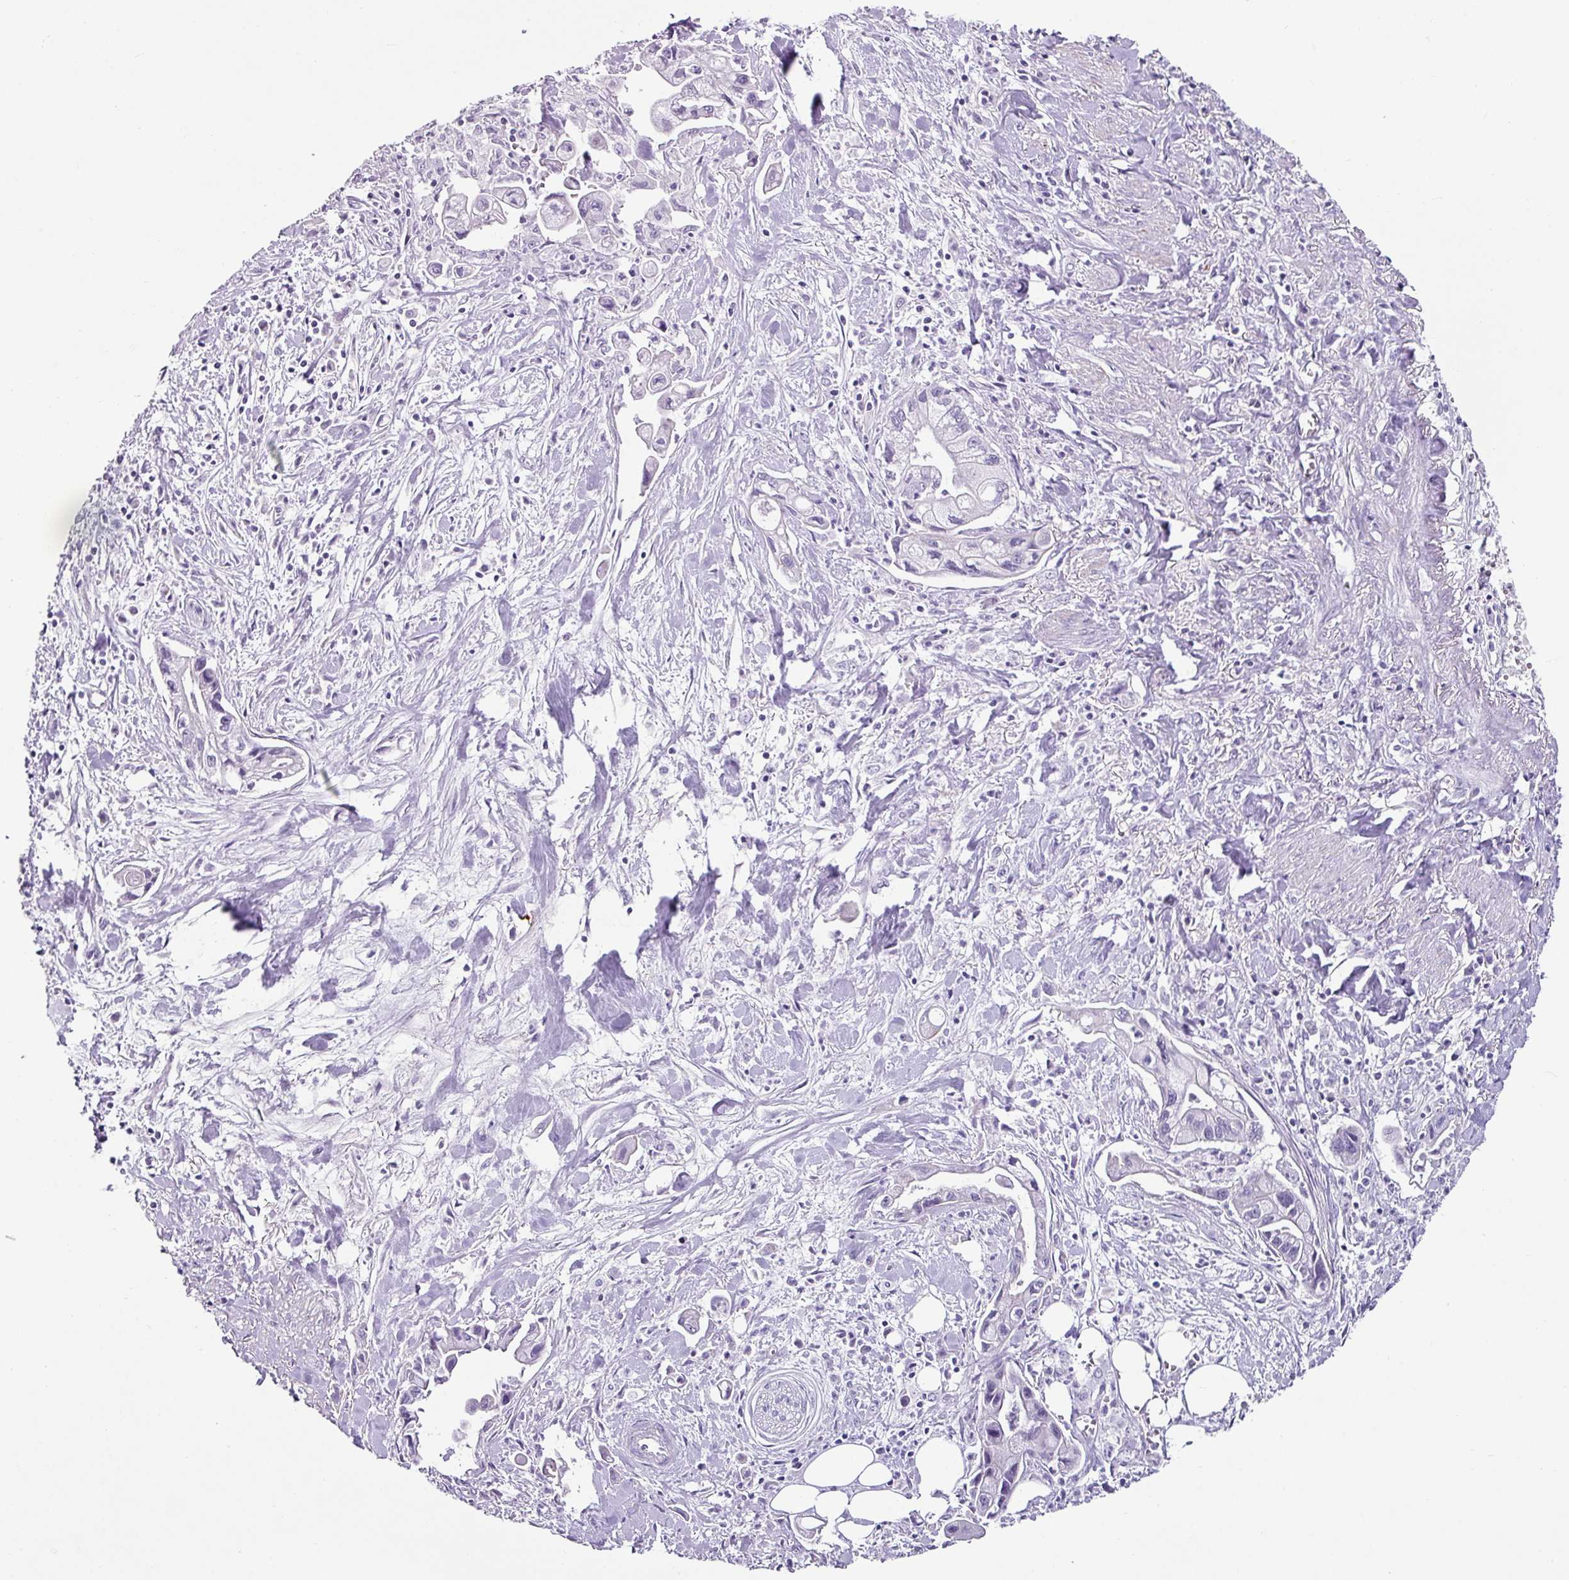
{"staining": {"intensity": "negative", "quantity": "none", "location": "none"}, "tissue": "pancreatic cancer", "cell_type": "Tumor cells", "image_type": "cancer", "snomed": [{"axis": "morphology", "description": "Adenocarcinoma, NOS"}, {"axis": "topography", "description": "Pancreas"}], "caption": "Micrograph shows no protein expression in tumor cells of adenocarcinoma (pancreatic) tissue.", "gene": "TRA2A", "patient": {"sex": "male", "age": 61}}